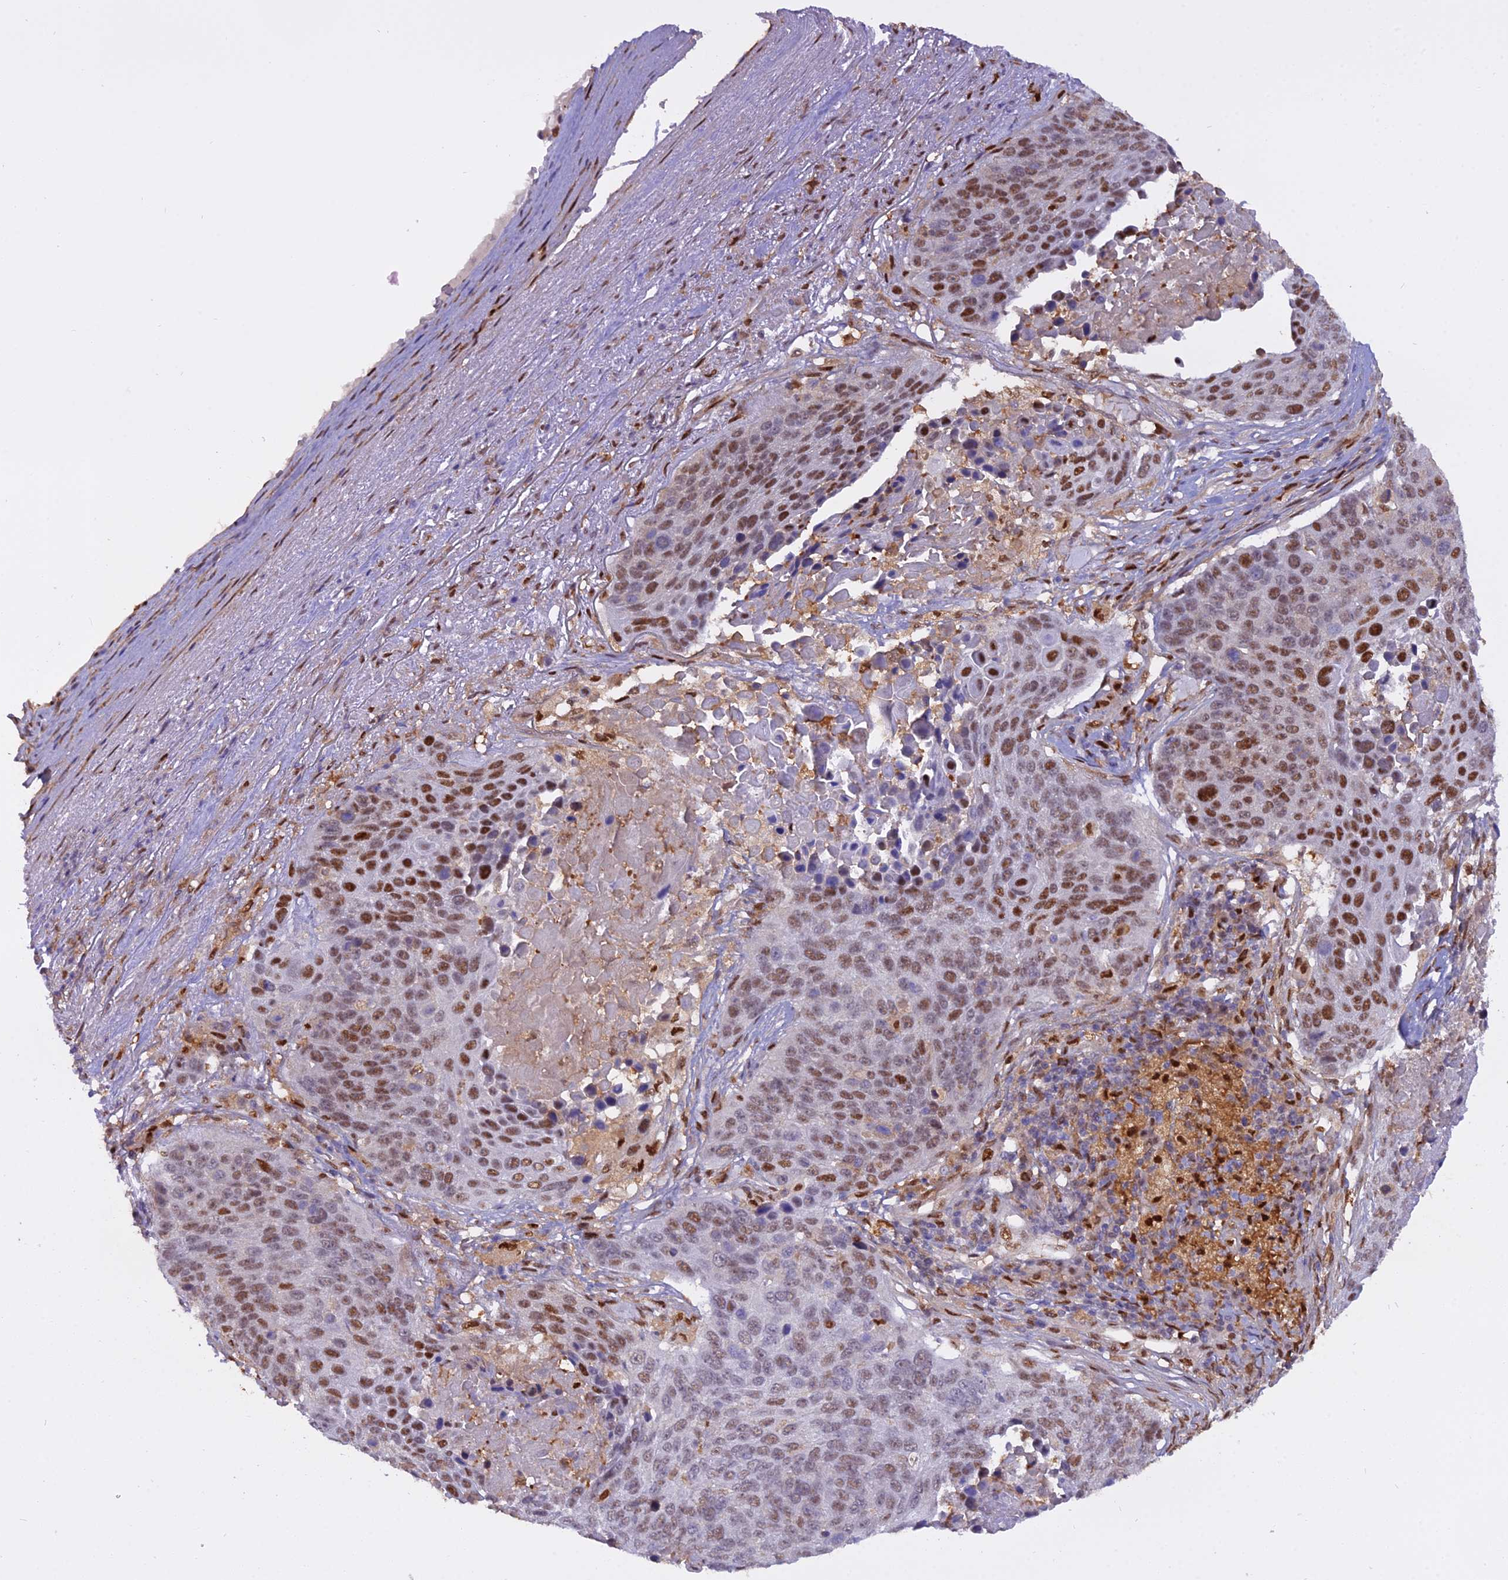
{"staining": {"intensity": "moderate", "quantity": ">75%", "location": "nuclear"}, "tissue": "lung cancer", "cell_type": "Tumor cells", "image_type": "cancer", "snomed": [{"axis": "morphology", "description": "Normal tissue, NOS"}, {"axis": "morphology", "description": "Squamous cell carcinoma, NOS"}, {"axis": "topography", "description": "Lymph node"}, {"axis": "topography", "description": "Lung"}], "caption": "Protein staining reveals moderate nuclear expression in about >75% of tumor cells in lung cancer.", "gene": "NPEPL1", "patient": {"sex": "male", "age": 66}}